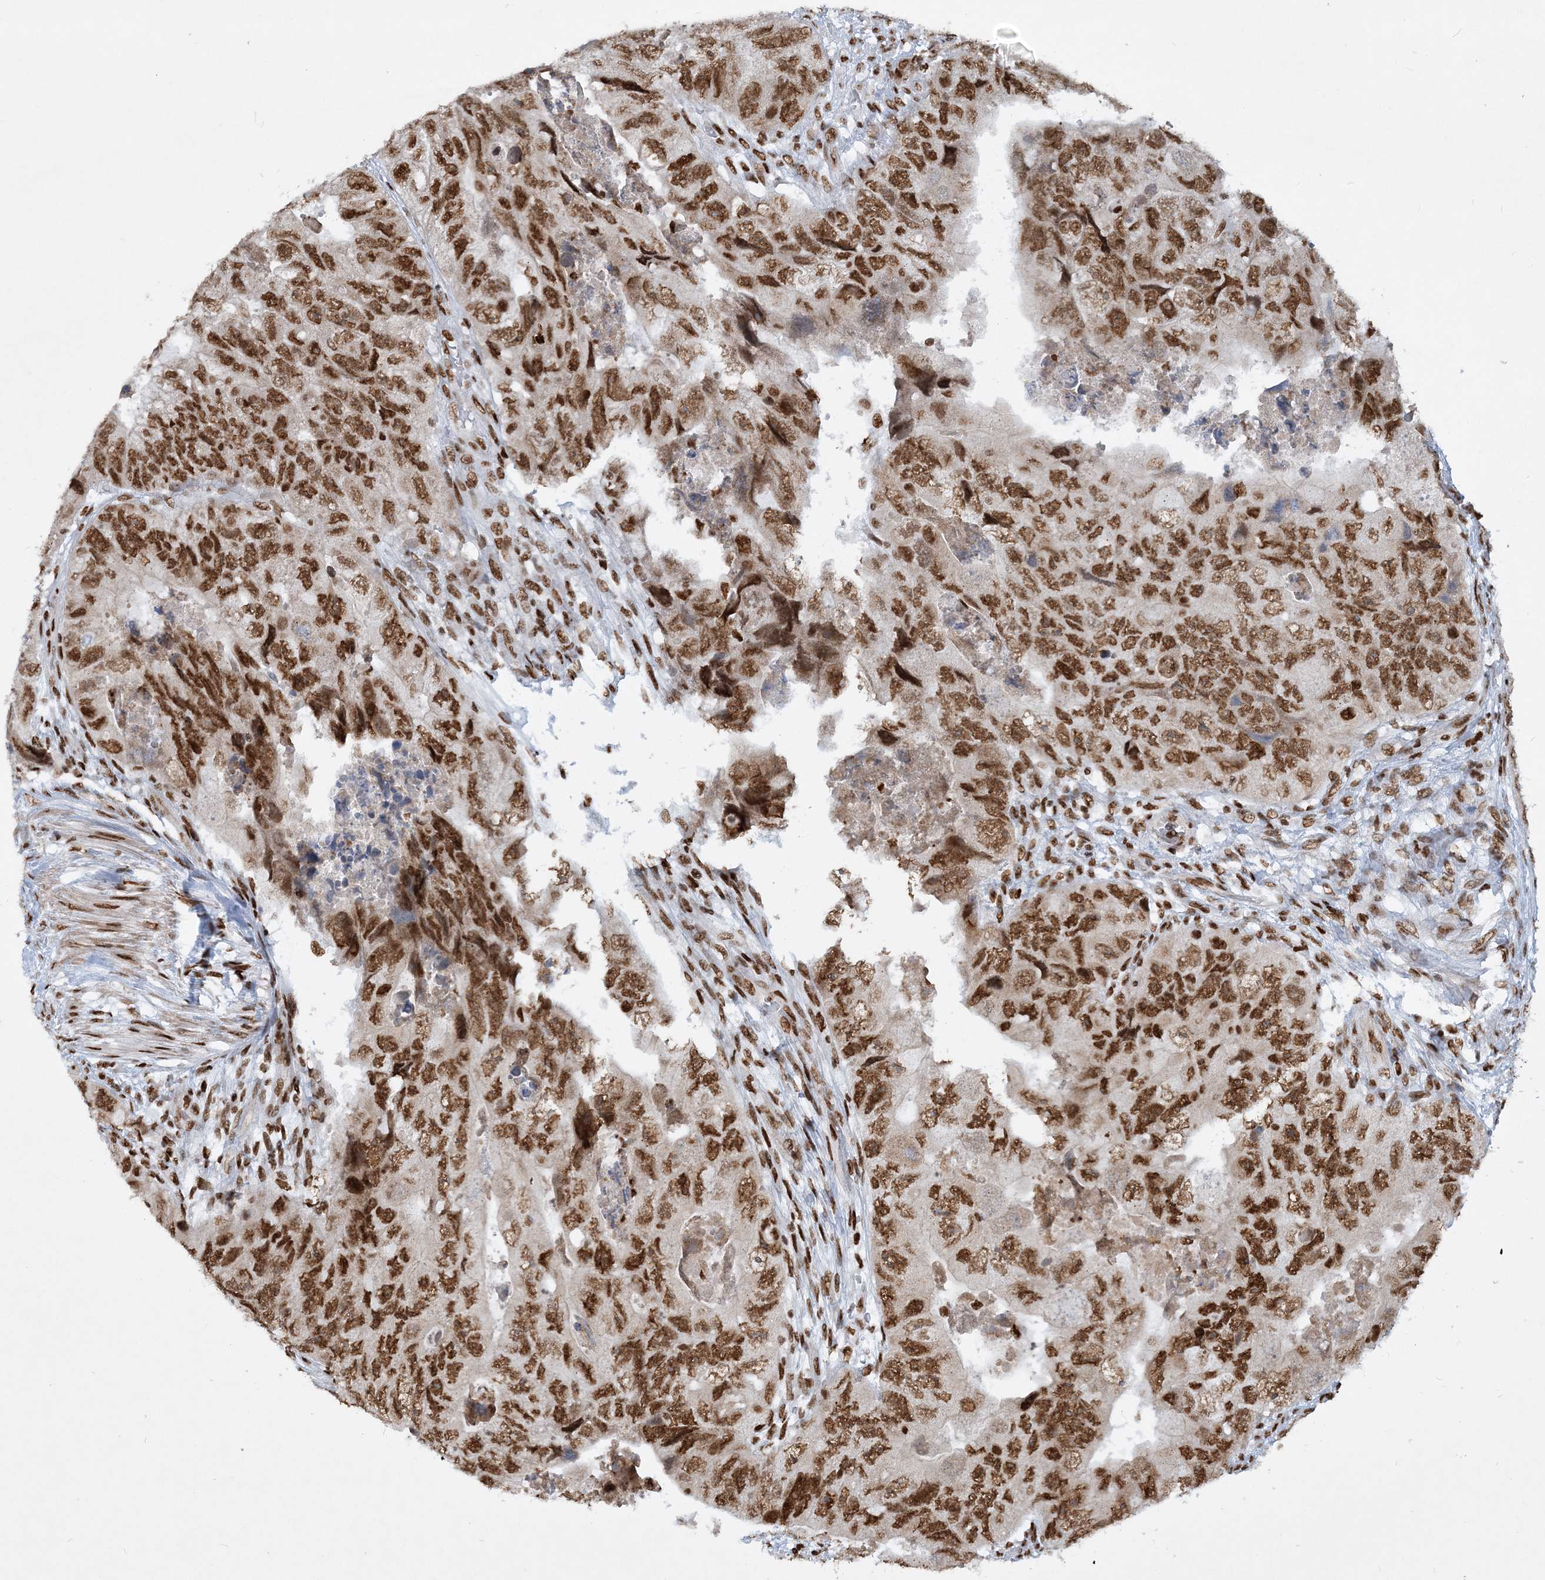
{"staining": {"intensity": "strong", "quantity": ">75%", "location": "nuclear"}, "tissue": "colorectal cancer", "cell_type": "Tumor cells", "image_type": "cancer", "snomed": [{"axis": "morphology", "description": "Adenocarcinoma, NOS"}, {"axis": "topography", "description": "Rectum"}], "caption": "A photomicrograph showing strong nuclear expression in approximately >75% of tumor cells in colorectal cancer (adenocarcinoma), as visualized by brown immunohistochemical staining.", "gene": "DELE1", "patient": {"sex": "male", "age": 63}}